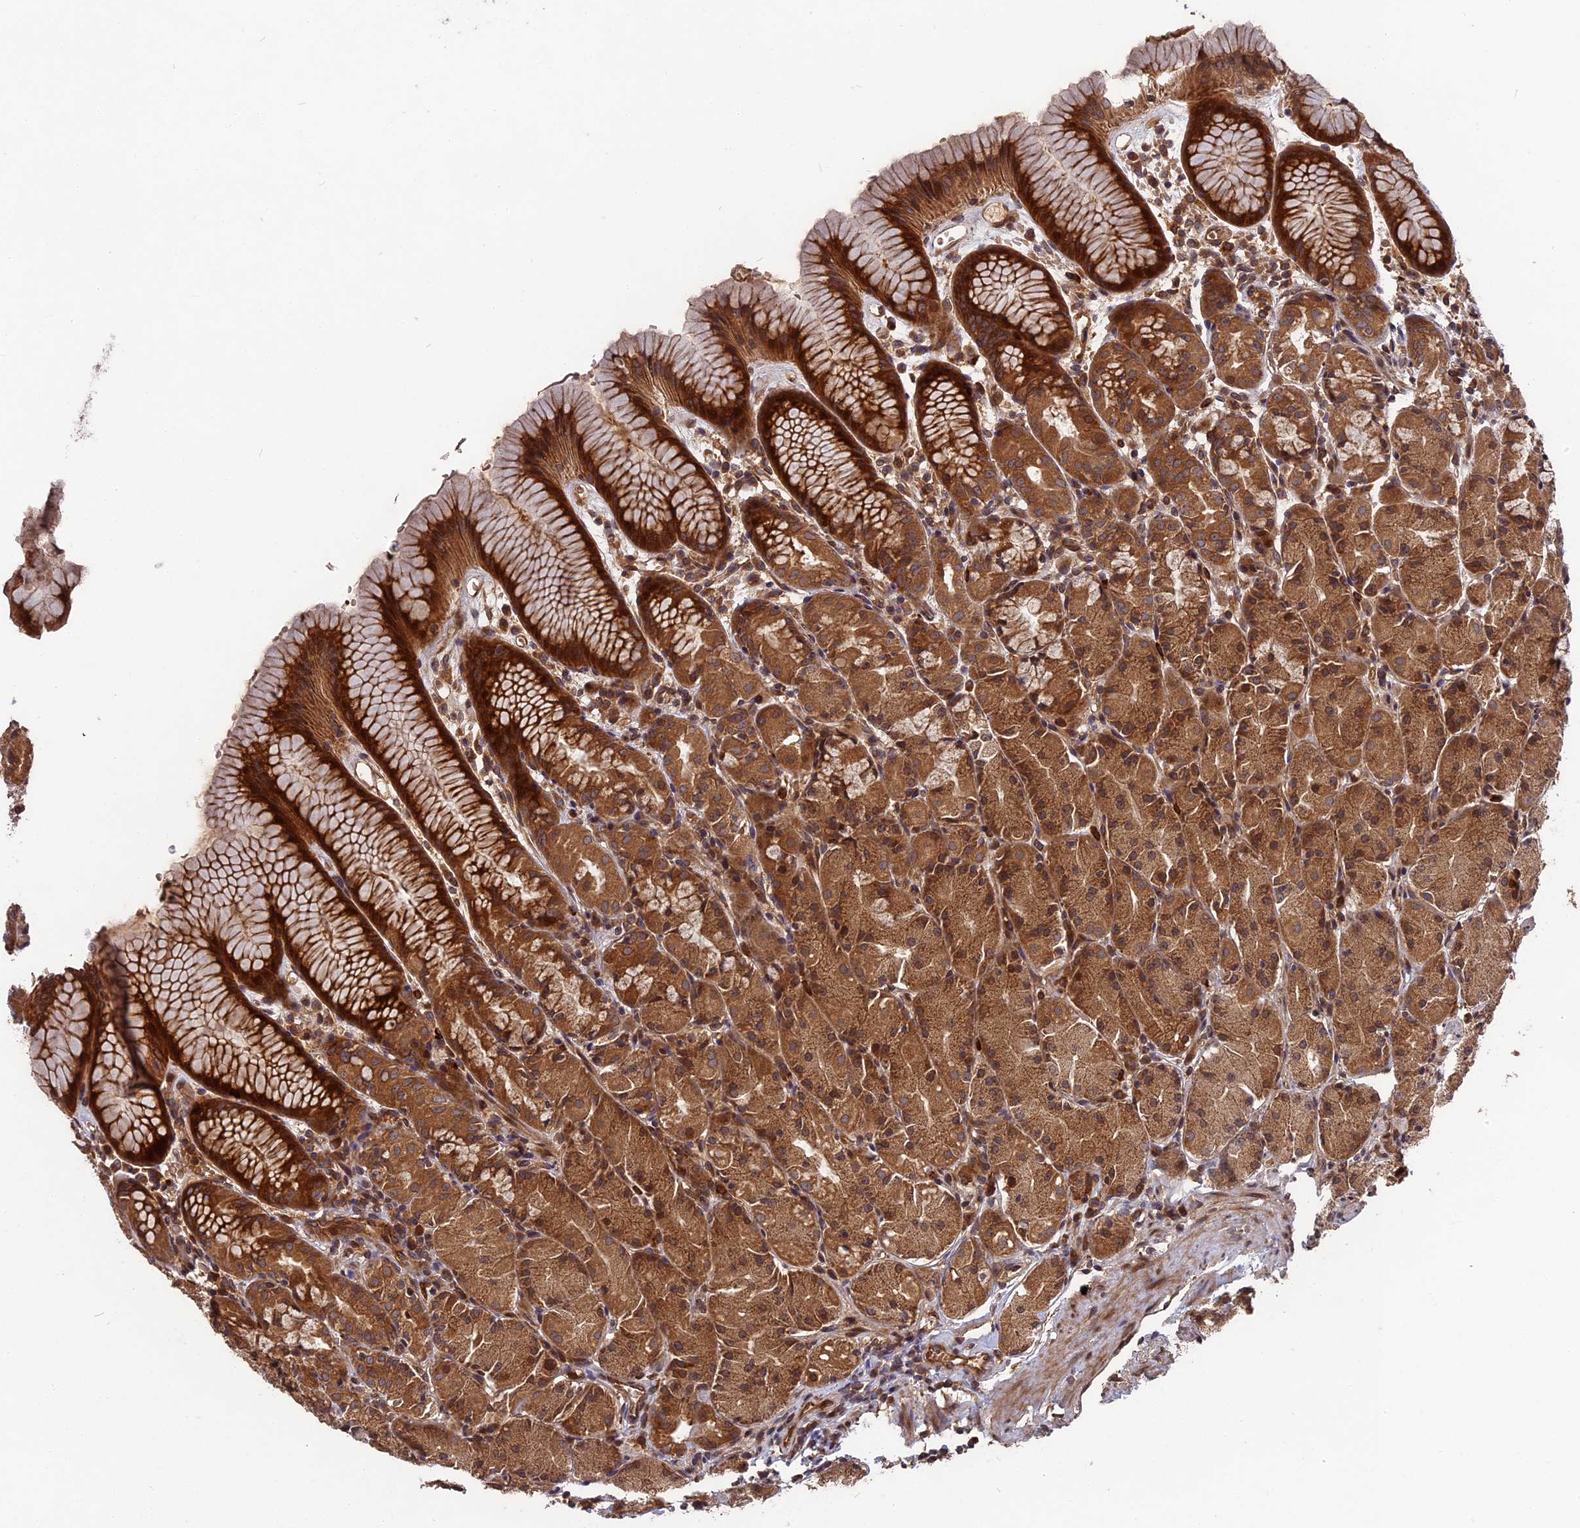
{"staining": {"intensity": "strong", "quantity": ">75%", "location": "cytoplasmic/membranous"}, "tissue": "stomach", "cell_type": "Glandular cells", "image_type": "normal", "snomed": [{"axis": "morphology", "description": "Normal tissue, NOS"}, {"axis": "topography", "description": "Stomach, upper"}], "caption": "This histopathology image displays IHC staining of normal human stomach, with high strong cytoplasmic/membranous expression in about >75% of glandular cells.", "gene": "TMUB2", "patient": {"sex": "male", "age": 47}}